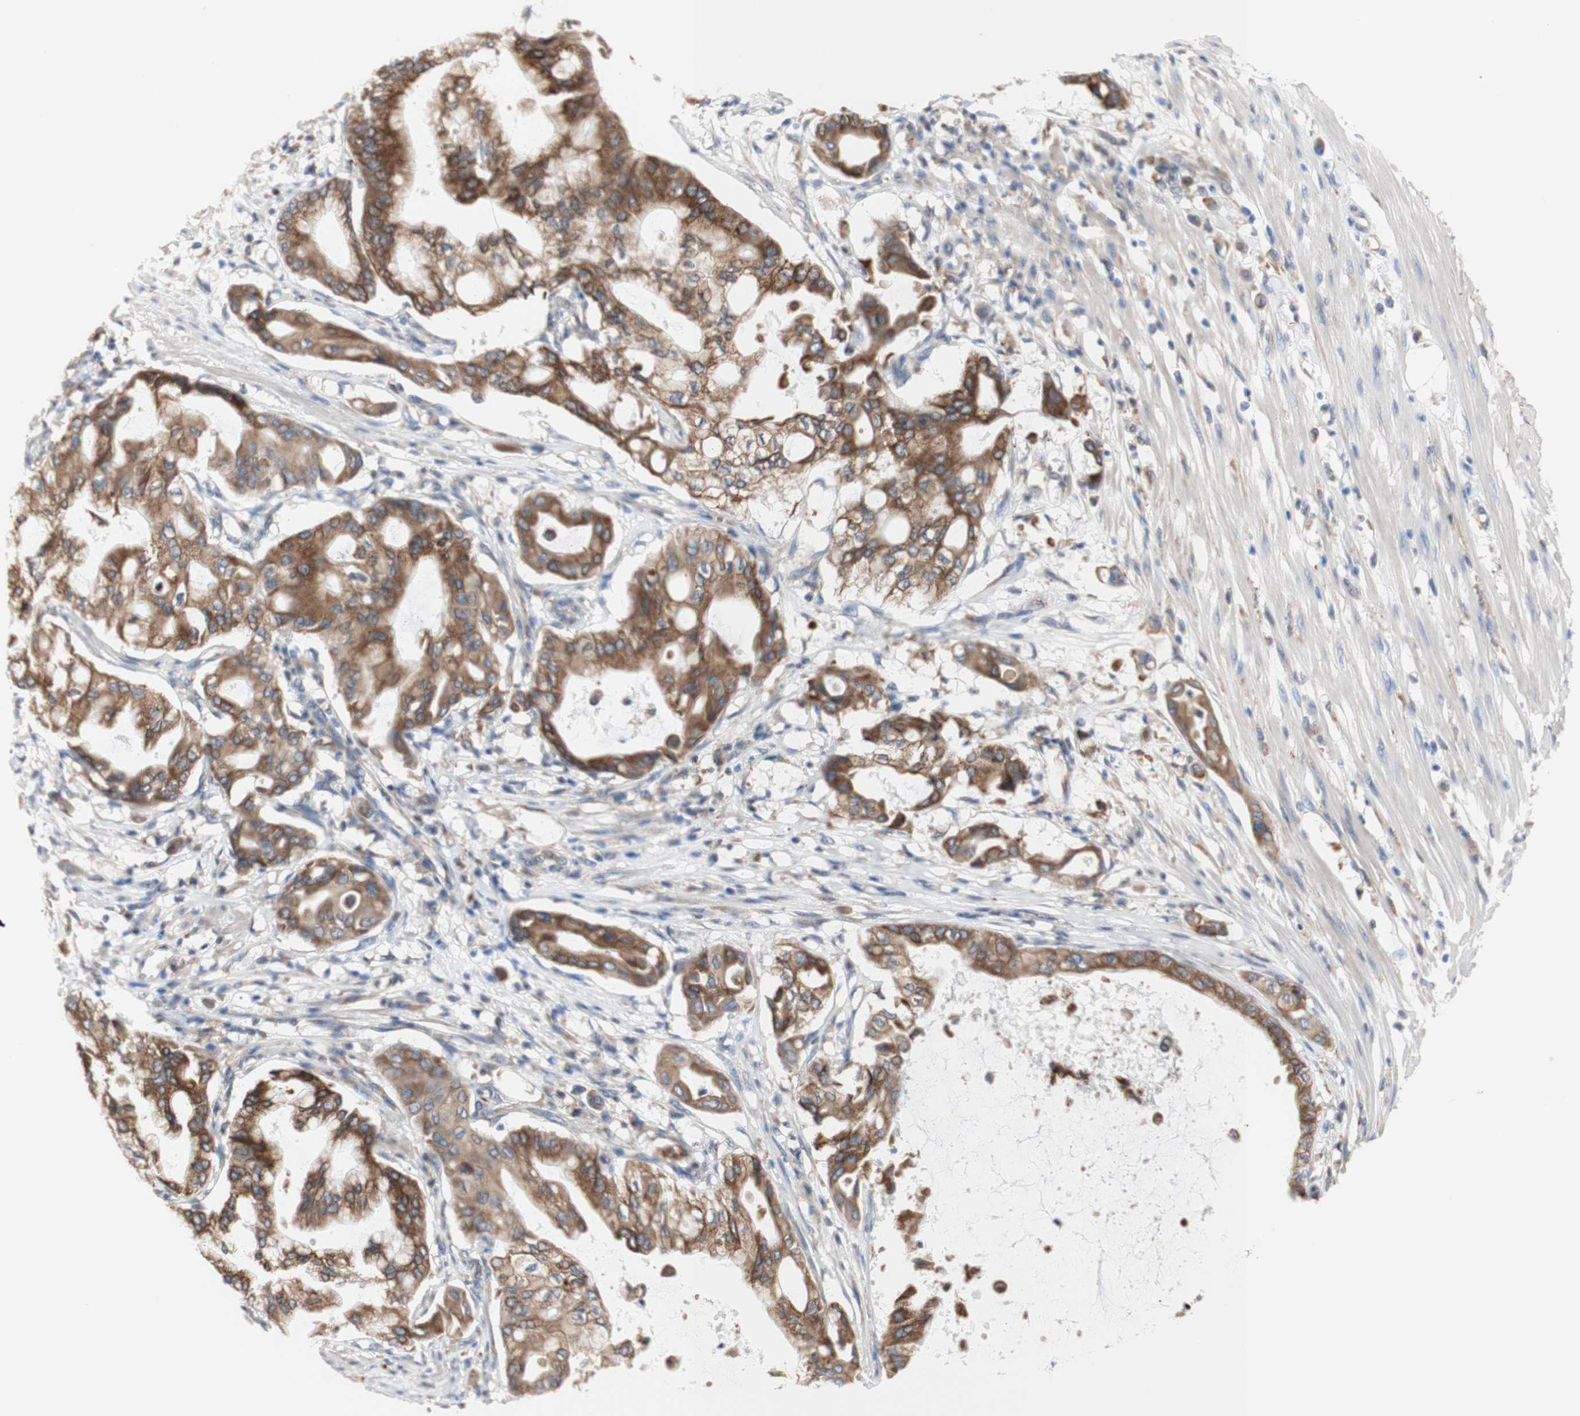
{"staining": {"intensity": "moderate", "quantity": ">75%", "location": "cytoplasmic/membranous"}, "tissue": "pancreatic cancer", "cell_type": "Tumor cells", "image_type": "cancer", "snomed": [{"axis": "morphology", "description": "Adenocarcinoma, NOS"}, {"axis": "morphology", "description": "Adenocarcinoma, metastatic, NOS"}, {"axis": "topography", "description": "Lymph node"}, {"axis": "topography", "description": "Pancreas"}, {"axis": "topography", "description": "Duodenum"}], "caption": "Pancreatic metastatic adenocarcinoma stained for a protein (brown) reveals moderate cytoplasmic/membranous positive positivity in about >75% of tumor cells.", "gene": "ERLIN1", "patient": {"sex": "female", "age": 64}}